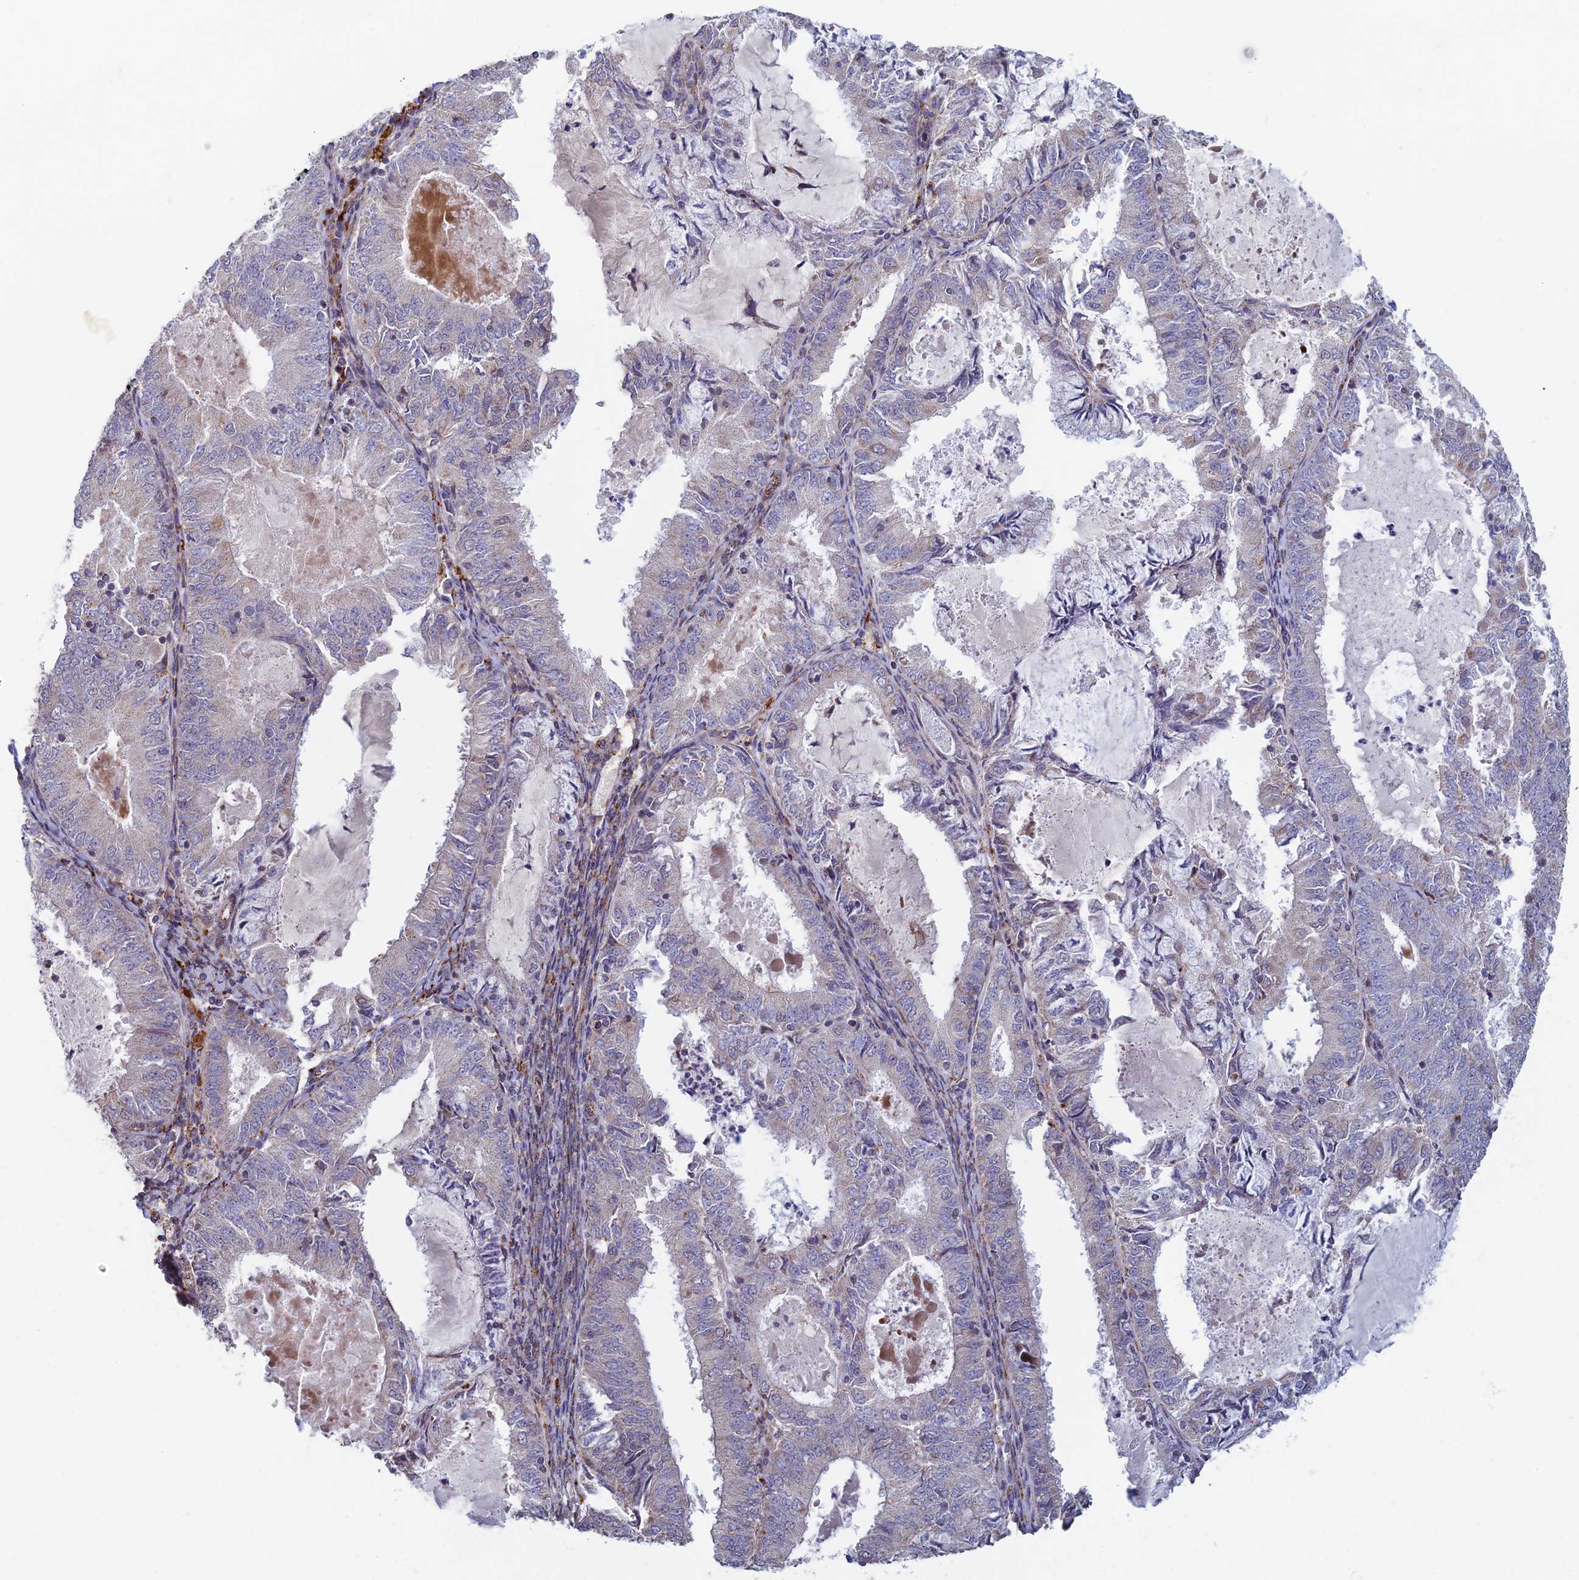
{"staining": {"intensity": "negative", "quantity": "none", "location": "none"}, "tissue": "endometrial cancer", "cell_type": "Tumor cells", "image_type": "cancer", "snomed": [{"axis": "morphology", "description": "Adenocarcinoma, NOS"}, {"axis": "topography", "description": "Endometrium"}], "caption": "Endometrial cancer was stained to show a protein in brown. There is no significant expression in tumor cells. (DAB immunohistochemistry with hematoxylin counter stain).", "gene": "FOXS1", "patient": {"sex": "female", "age": 57}}